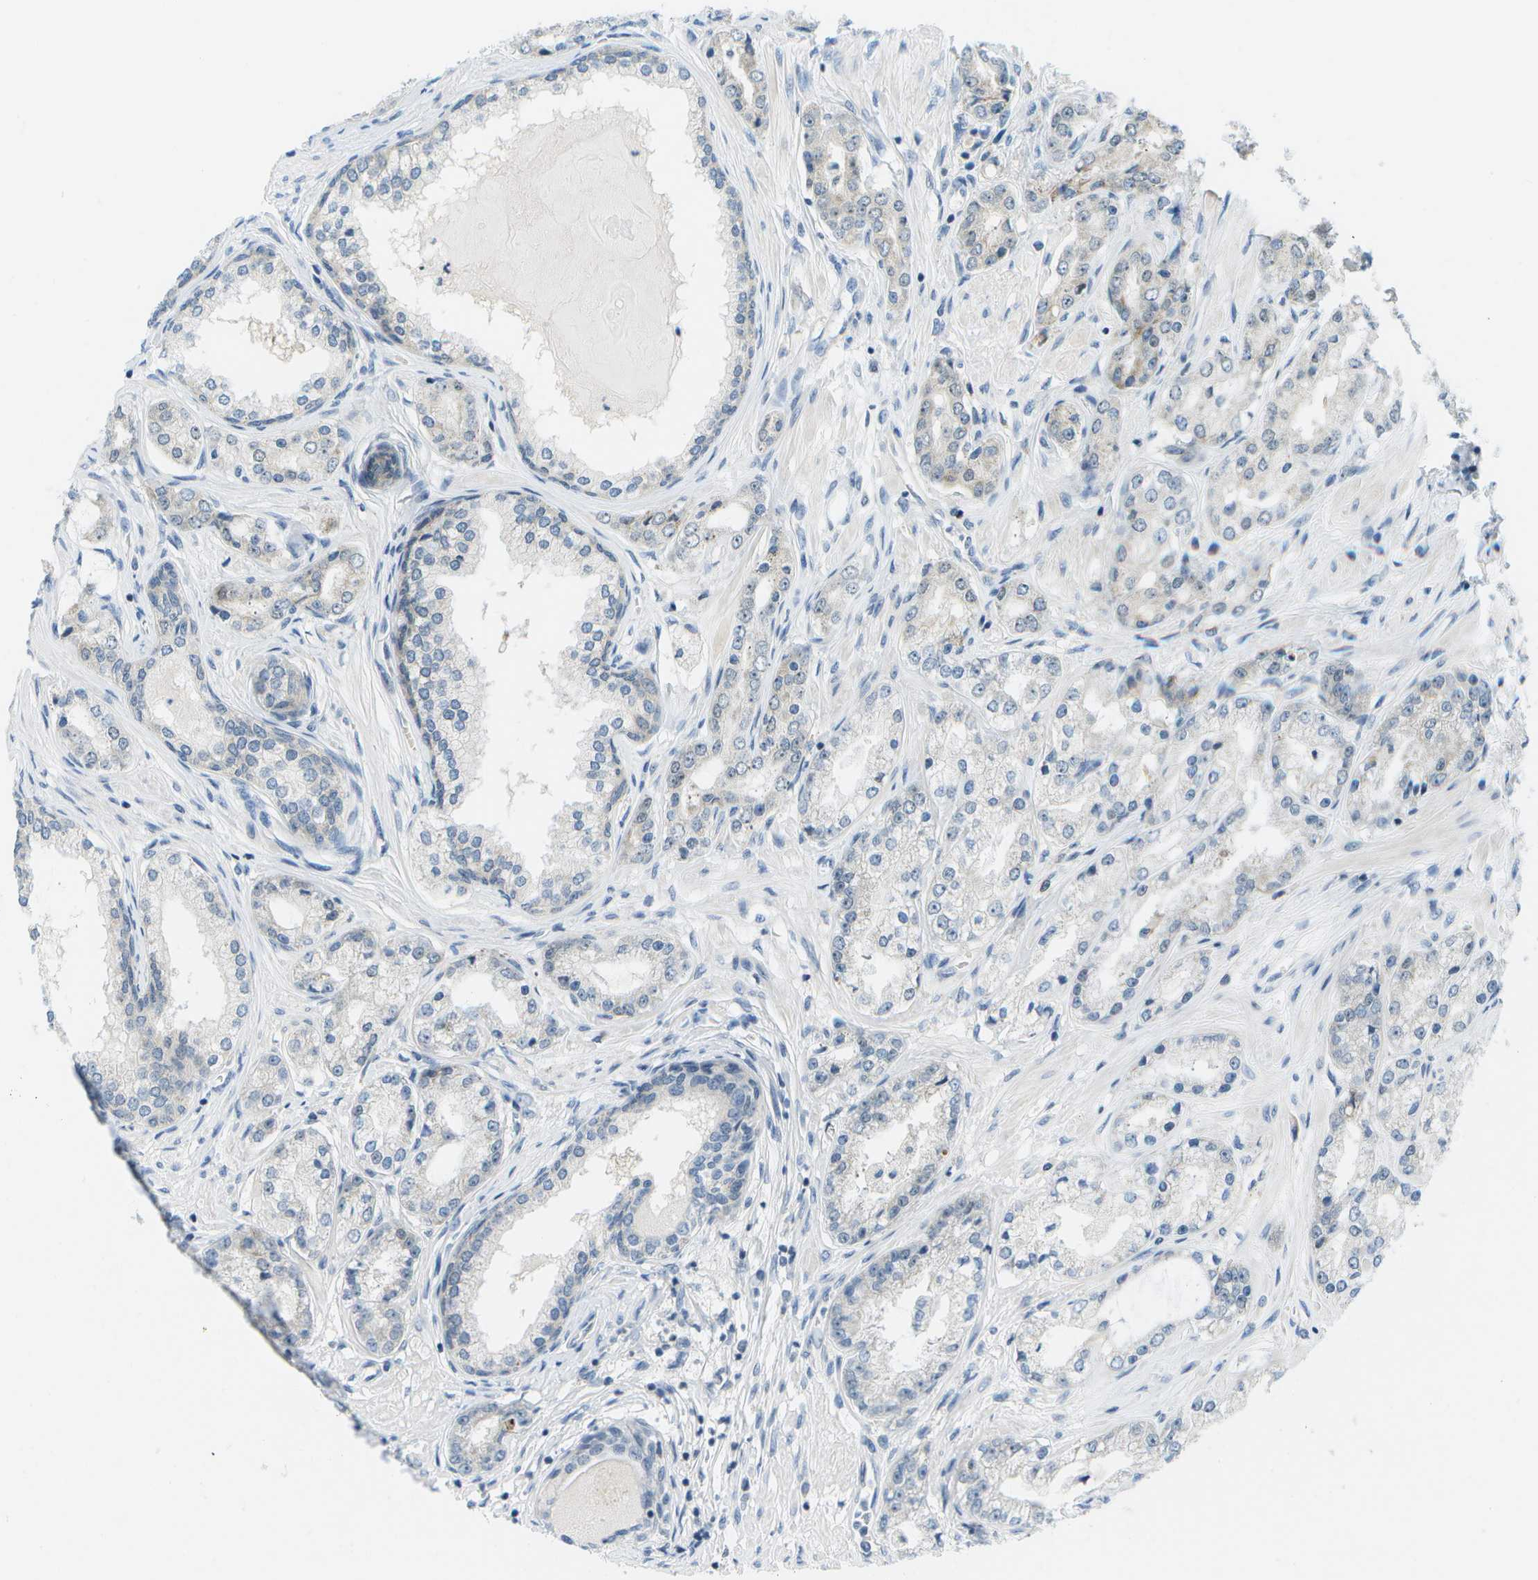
{"staining": {"intensity": "negative", "quantity": "none", "location": "none"}, "tissue": "prostate cancer", "cell_type": "Tumor cells", "image_type": "cancer", "snomed": [{"axis": "morphology", "description": "Adenocarcinoma, Low grade"}, {"axis": "topography", "description": "Prostate"}], "caption": "Tumor cells are negative for brown protein staining in adenocarcinoma (low-grade) (prostate).", "gene": "PITHD1", "patient": {"sex": "male", "age": 63}}